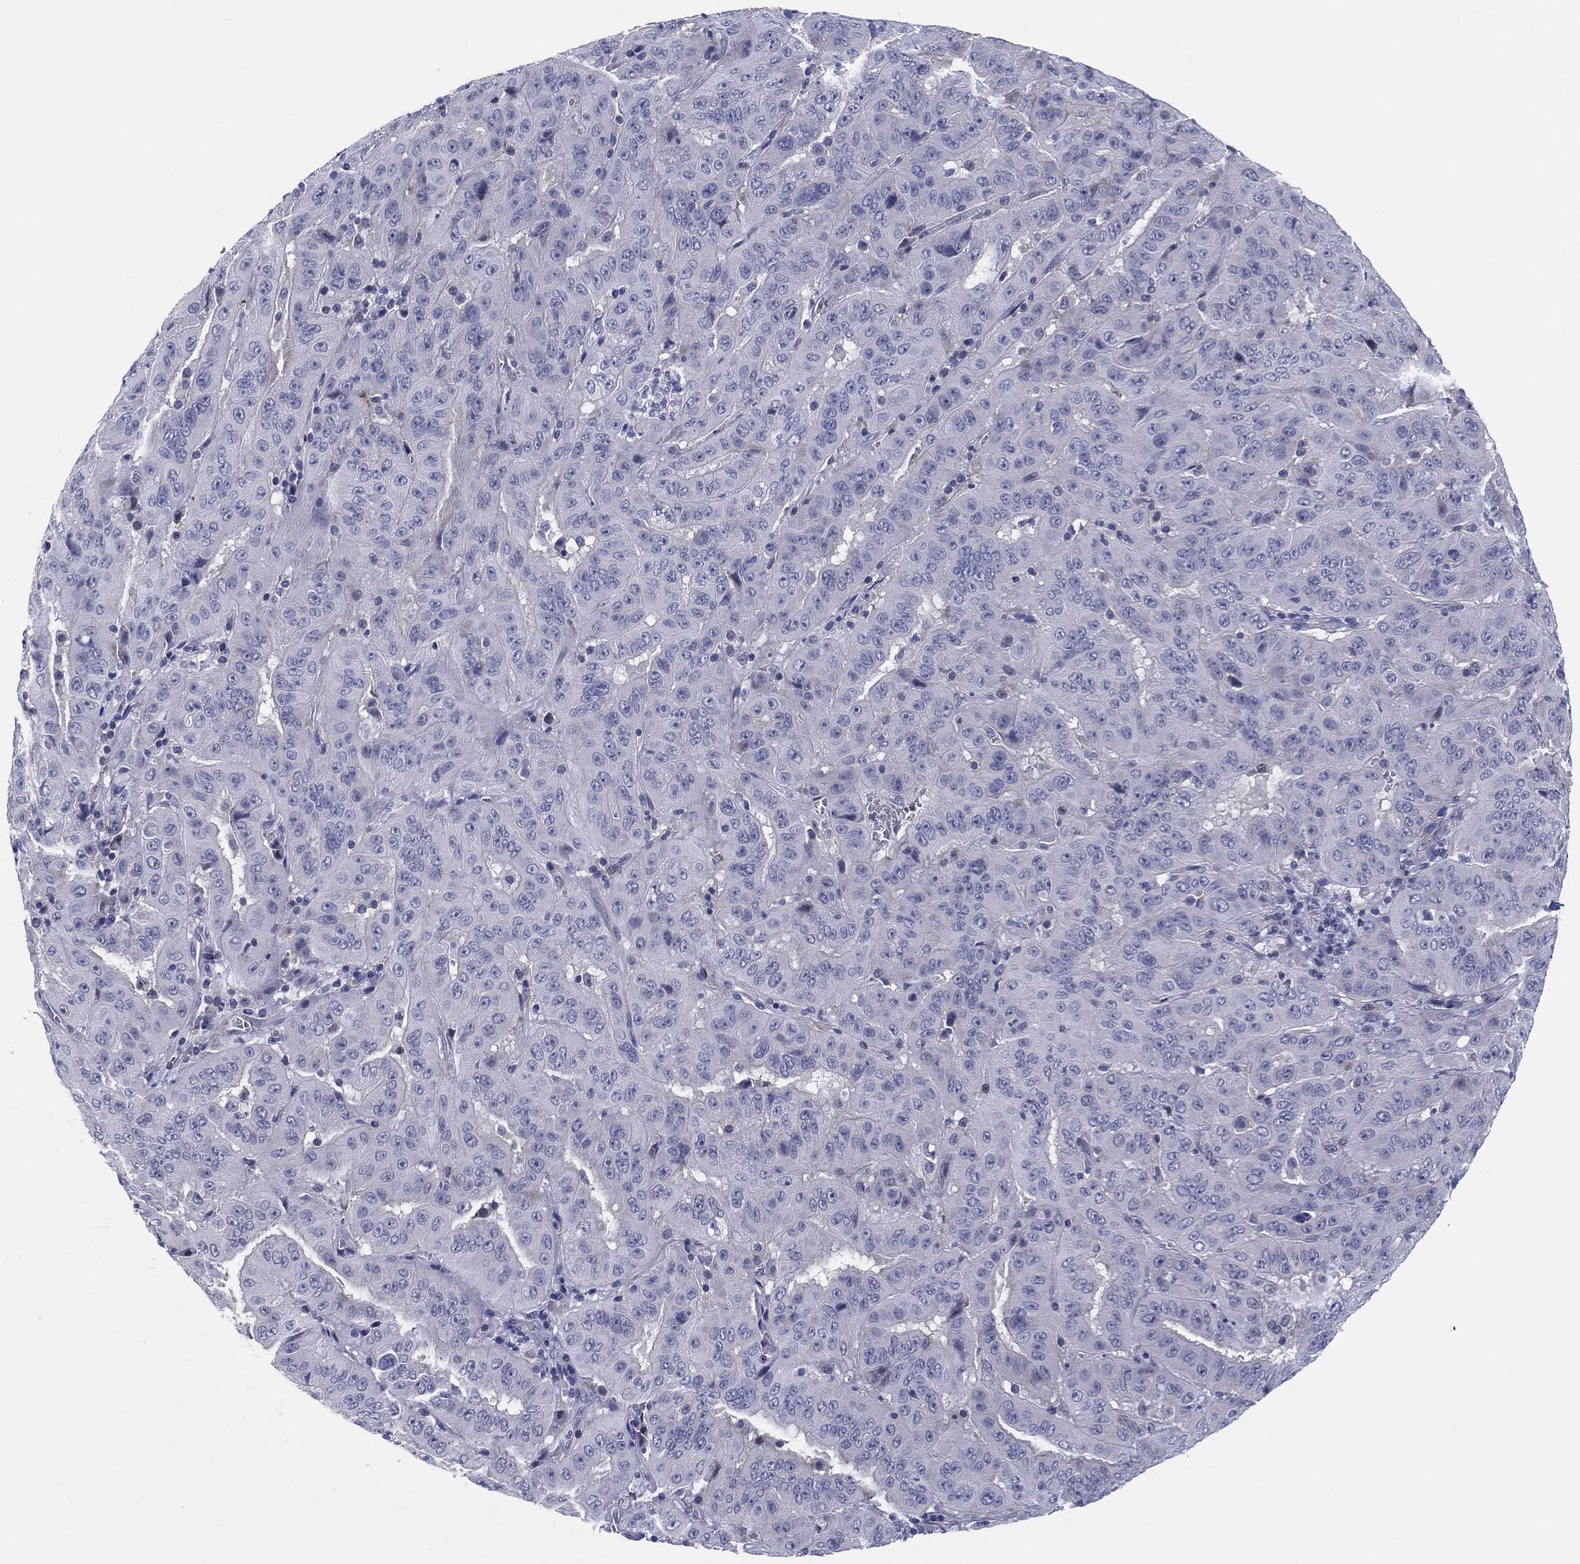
{"staining": {"intensity": "negative", "quantity": "none", "location": "none"}, "tissue": "pancreatic cancer", "cell_type": "Tumor cells", "image_type": "cancer", "snomed": [{"axis": "morphology", "description": "Adenocarcinoma, NOS"}, {"axis": "topography", "description": "Pancreas"}], "caption": "This micrograph is of pancreatic adenocarcinoma stained with immunohistochemistry (IHC) to label a protein in brown with the nuclei are counter-stained blue. There is no staining in tumor cells.", "gene": "HEATR4", "patient": {"sex": "male", "age": 63}}